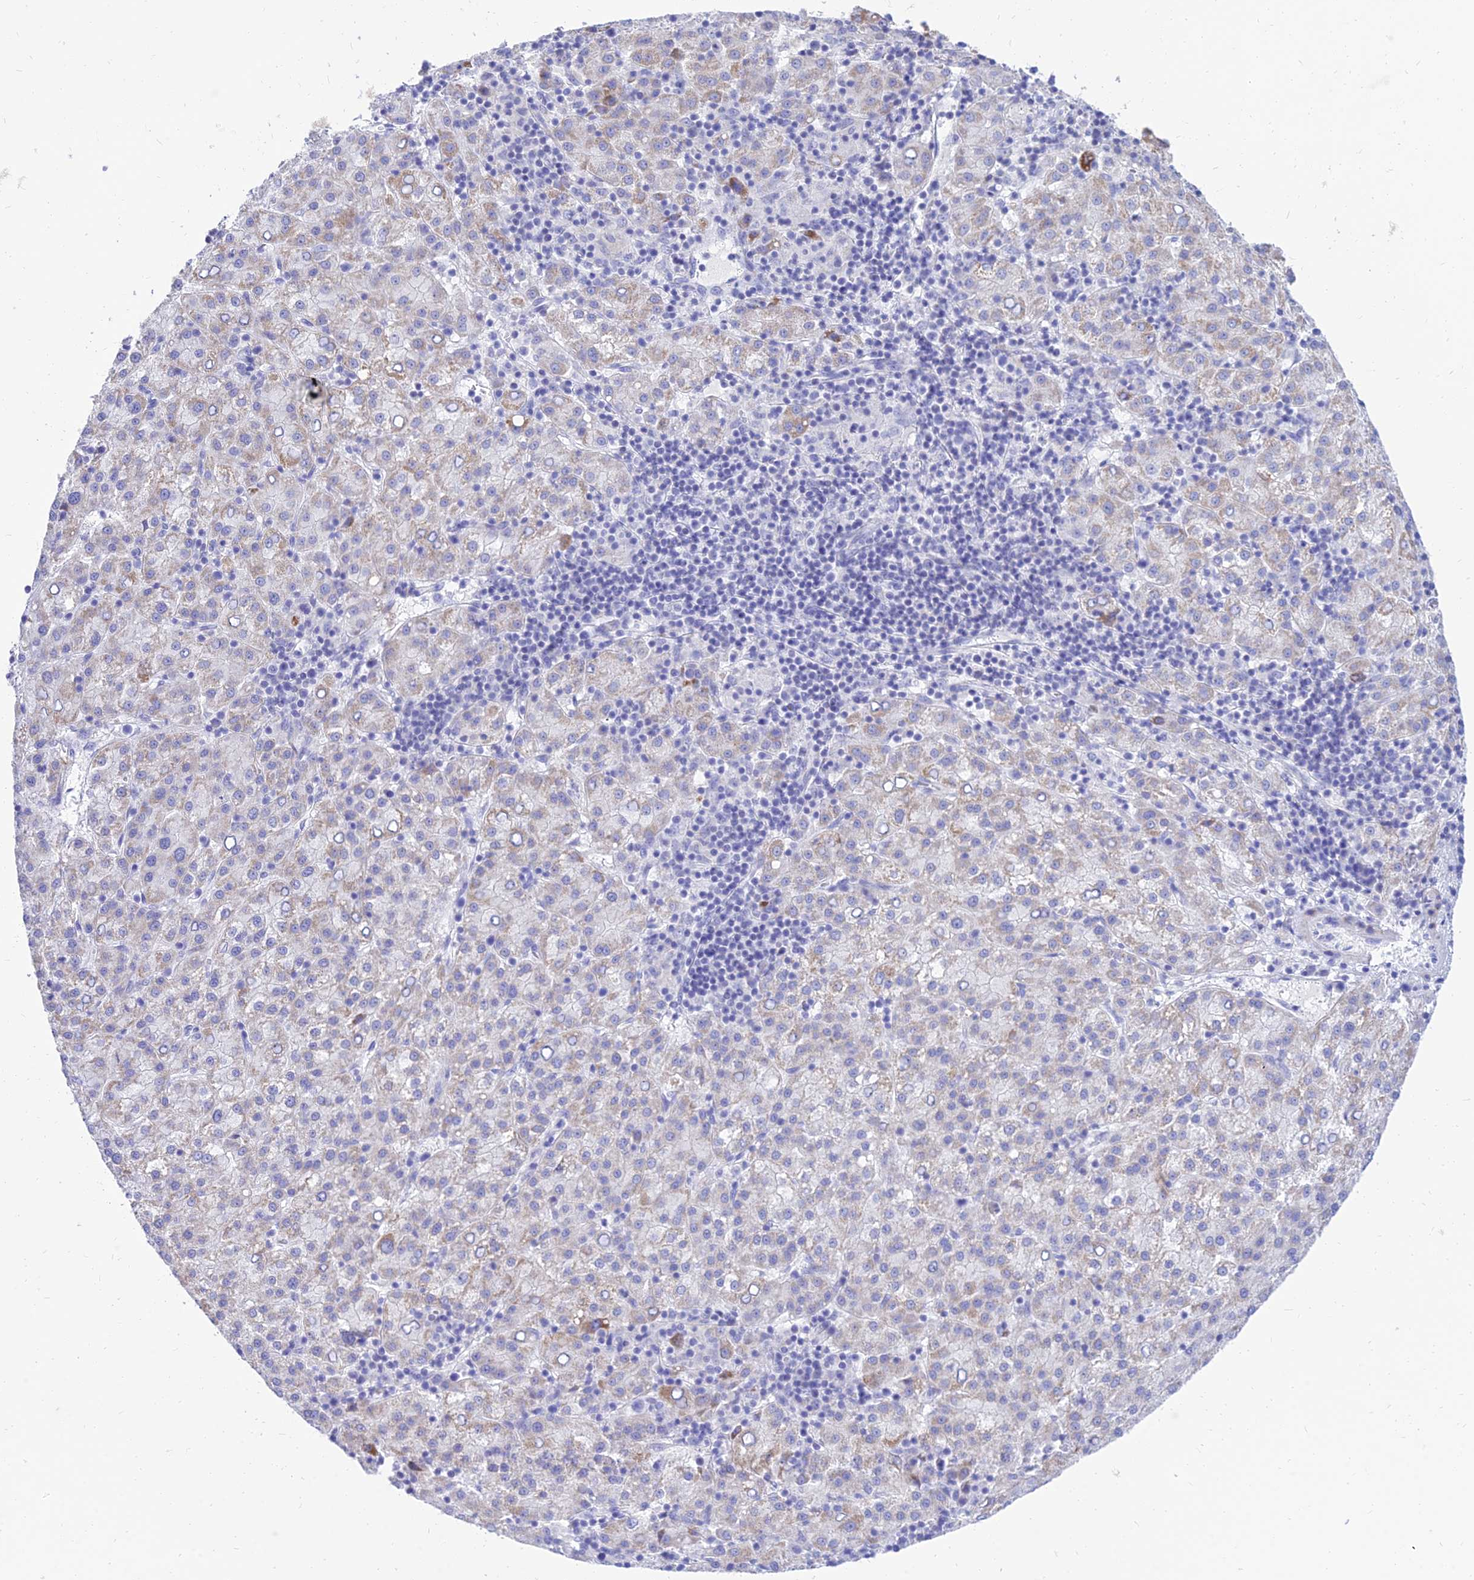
{"staining": {"intensity": "negative", "quantity": "none", "location": "none"}, "tissue": "liver cancer", "cell_type": "Tumor cells", "image_type": "cancer", "snomed": [{"axis": "morphology", "description": "Carcinoma, Hepatocellular, NOS"}, {"axis": "topography", "description": "Liver"}], "caption": "The photomicrograph demonstrates no staining of tumor cells in liver cancer (hepatocellular carcinoma). Nuclei are stained in blue.", "gene": "PKN3", "patient": {"sex": "female", "age": 58}}